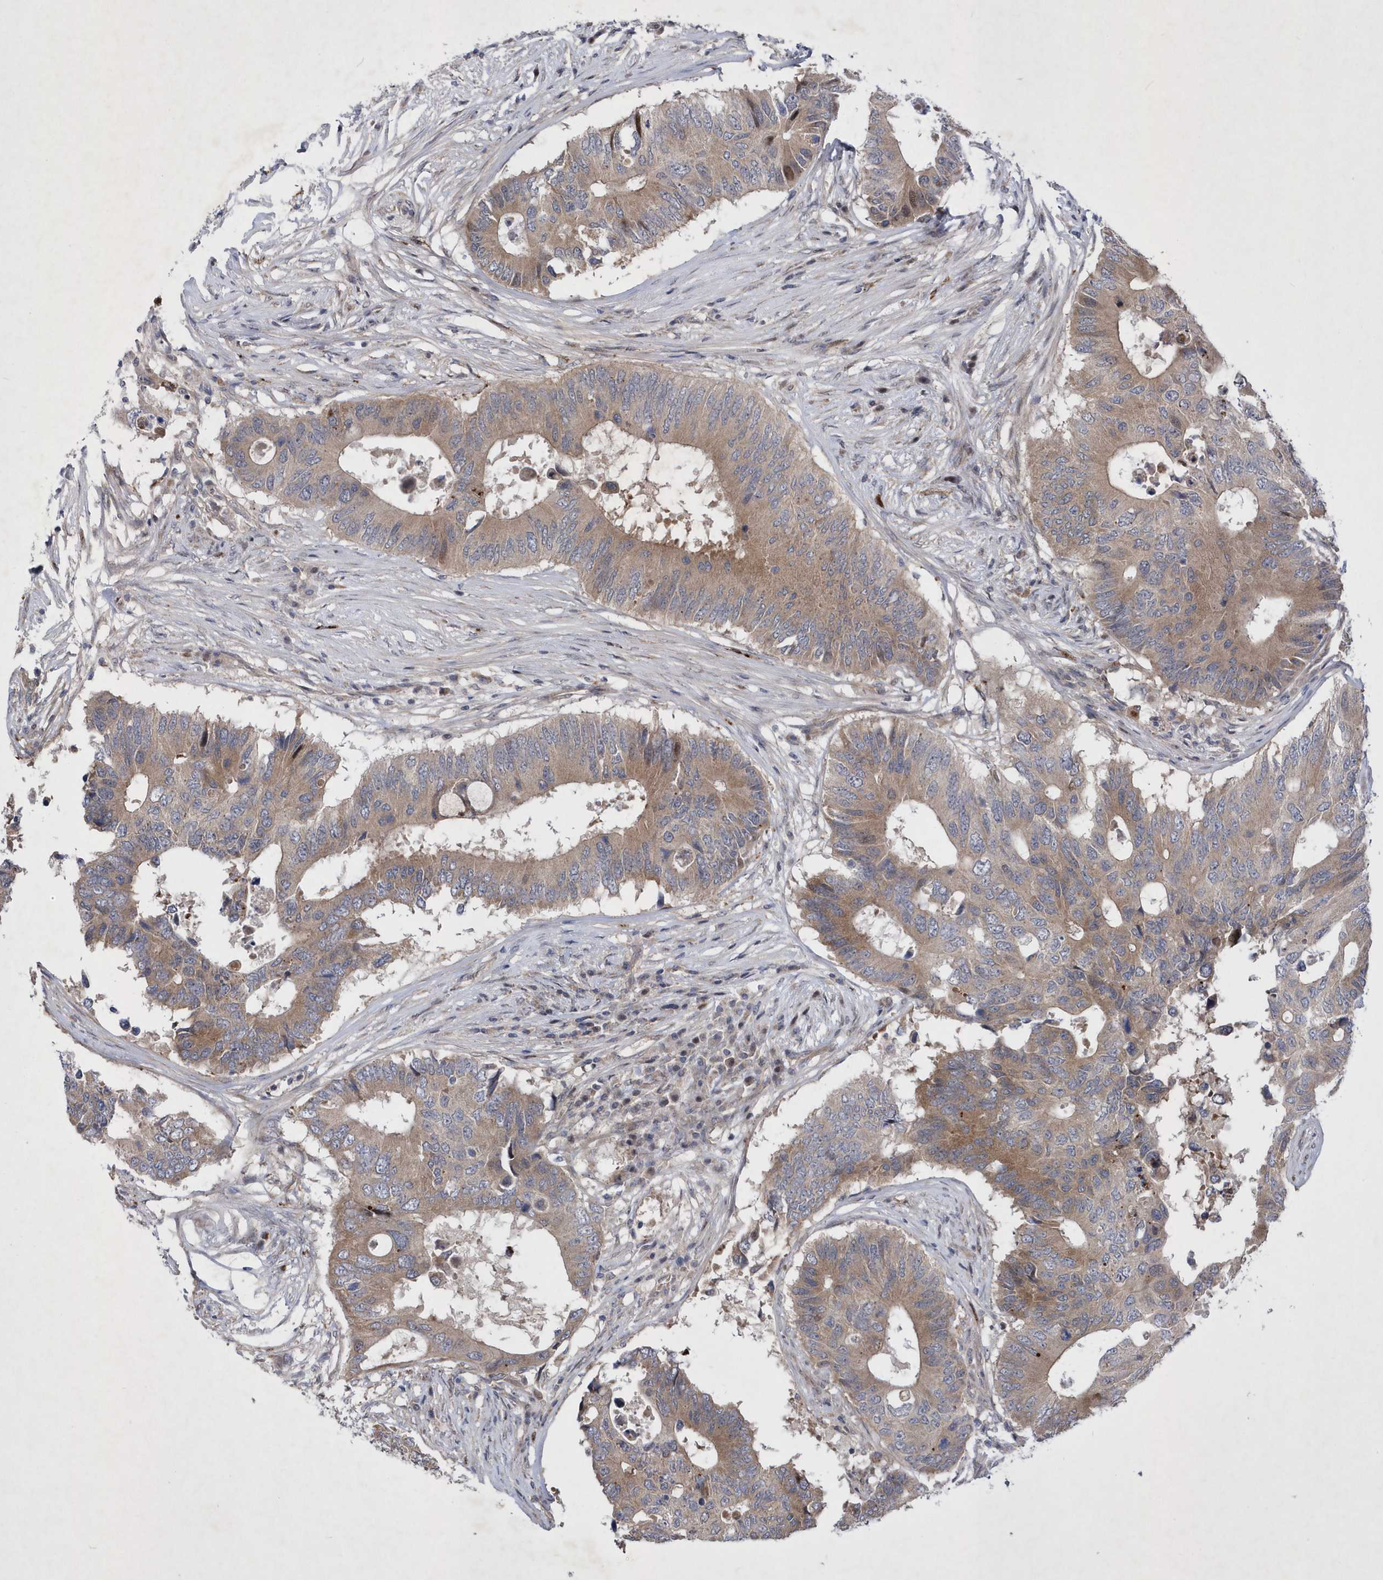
{"staining": {"intensity": "moderate", "quantity": ">75%", "location": "cytoplasmic/membranous"}, "tissue": "colorectal cancer", "cell_type": "Tumor cells", "image_type": "cancer", "snomed": [{"axis": "morphology", "description": "Adenocarcinoma, NOS"}, {"axis": "topography", "description": "Colon"}], "caption": "This is a micrograph of IHC staining of colorectal adenocarcinoma, which shows moderate staining in the cytoplasmic/membranous of tumor cells.", "gene": "LONRF2", "patient": {"sex": "male", "age": 71}}